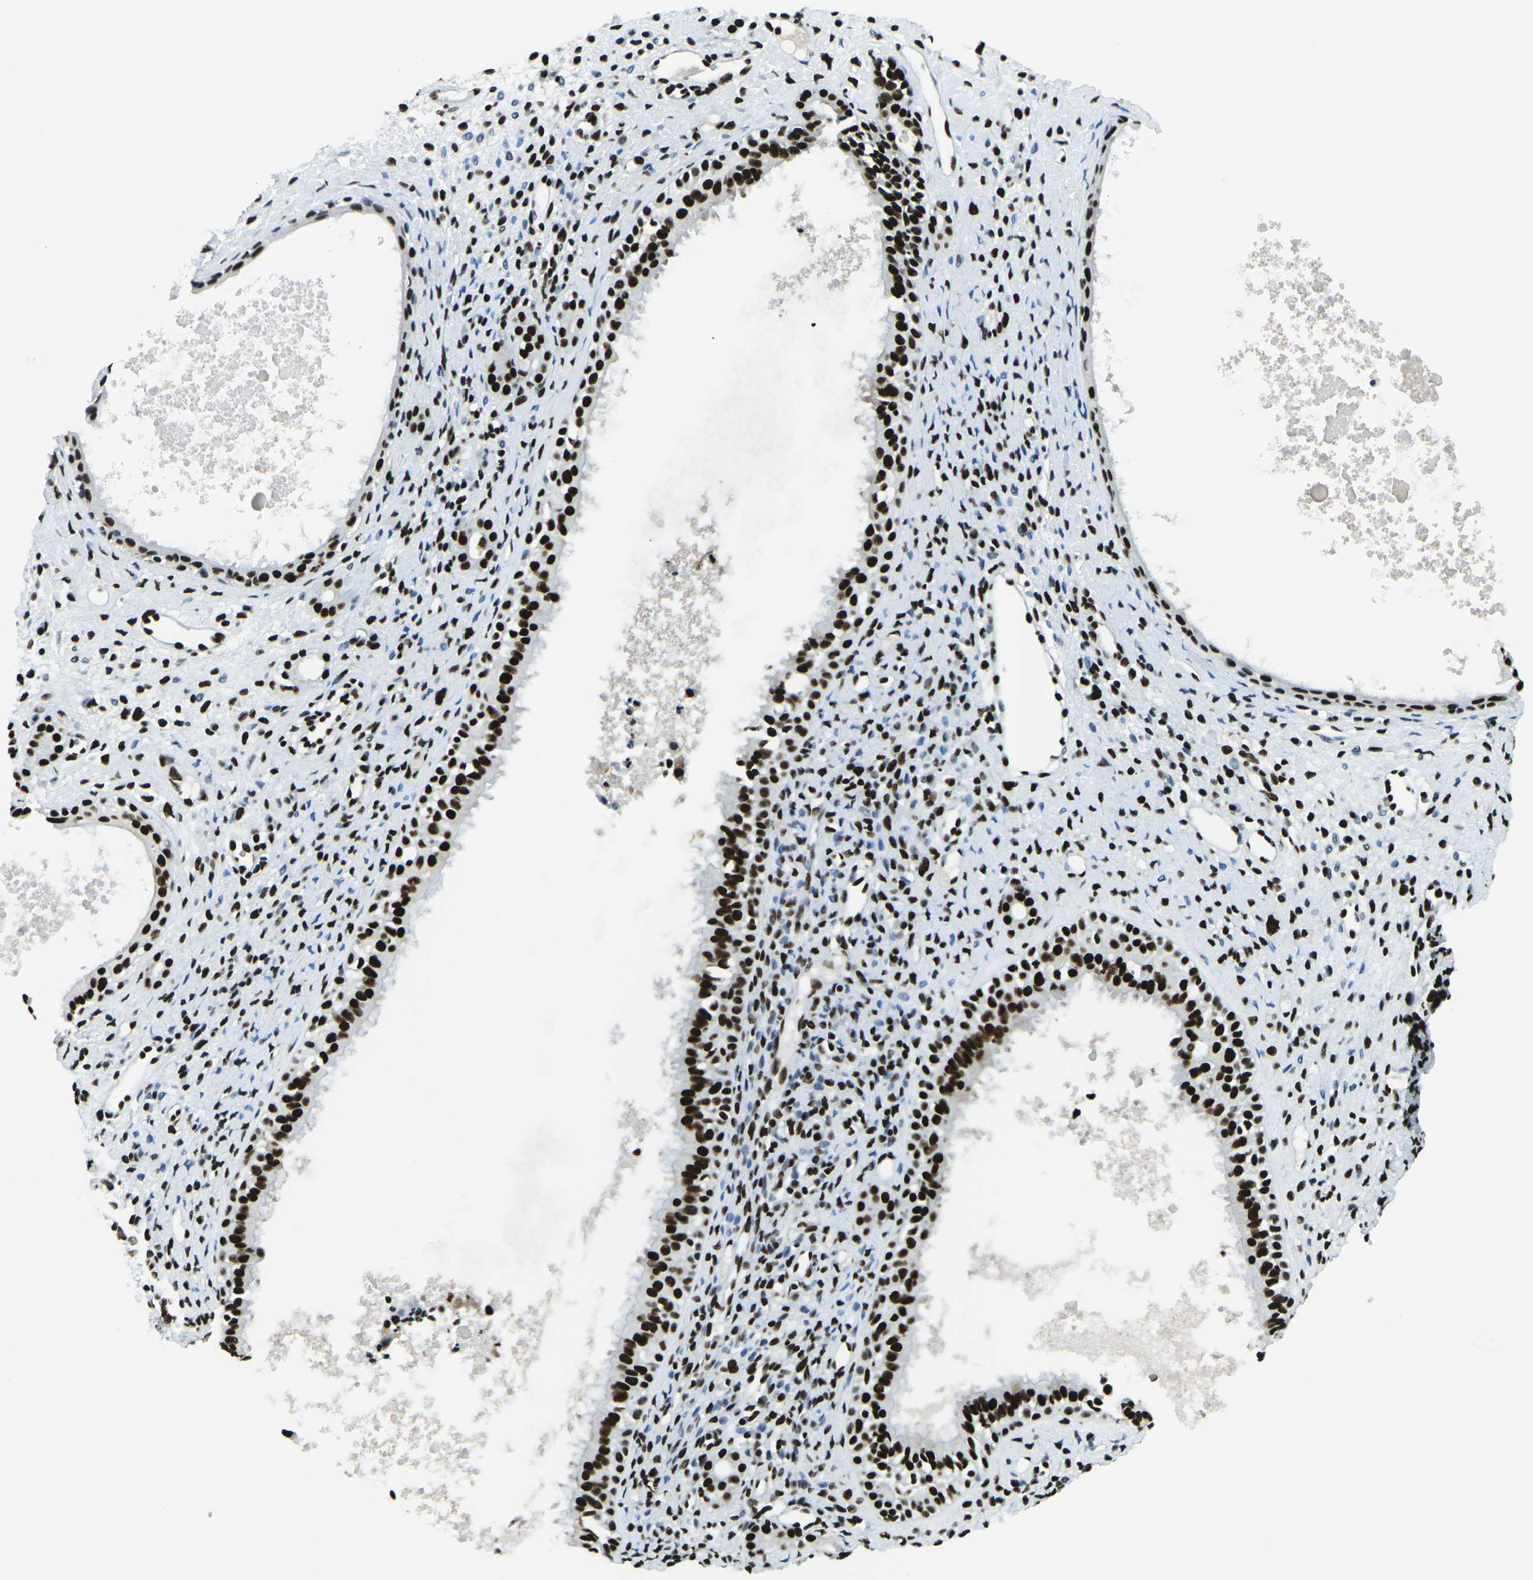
{"staining": {"intensity": "strong", "quantity": ">75%", "location": "nuclear"}, "tissue": "nasopharynx", "cell_type": "Respiratory epithelial cells", "image_type": "normal", "snomed": [{"axis": "morphology", "description": "Normal tissue, NOS"}, {"axis": "topography", "description": "Nasopharynx"}], "caption": "A high-resolution micrograph shows immunohistochemistry staining of benign nasopharynx, which exhibits strong nuclear staining in about >75% of respiratory epithelial cells. The protein is stained brown, and the nuclei are stained in blue (DAB (3,3'-diaminobenzidine) IHC with brightfield microscopy, high magnification).", "gene": "HNRNPL", "patient": {"sex": "male", "age": 22}}